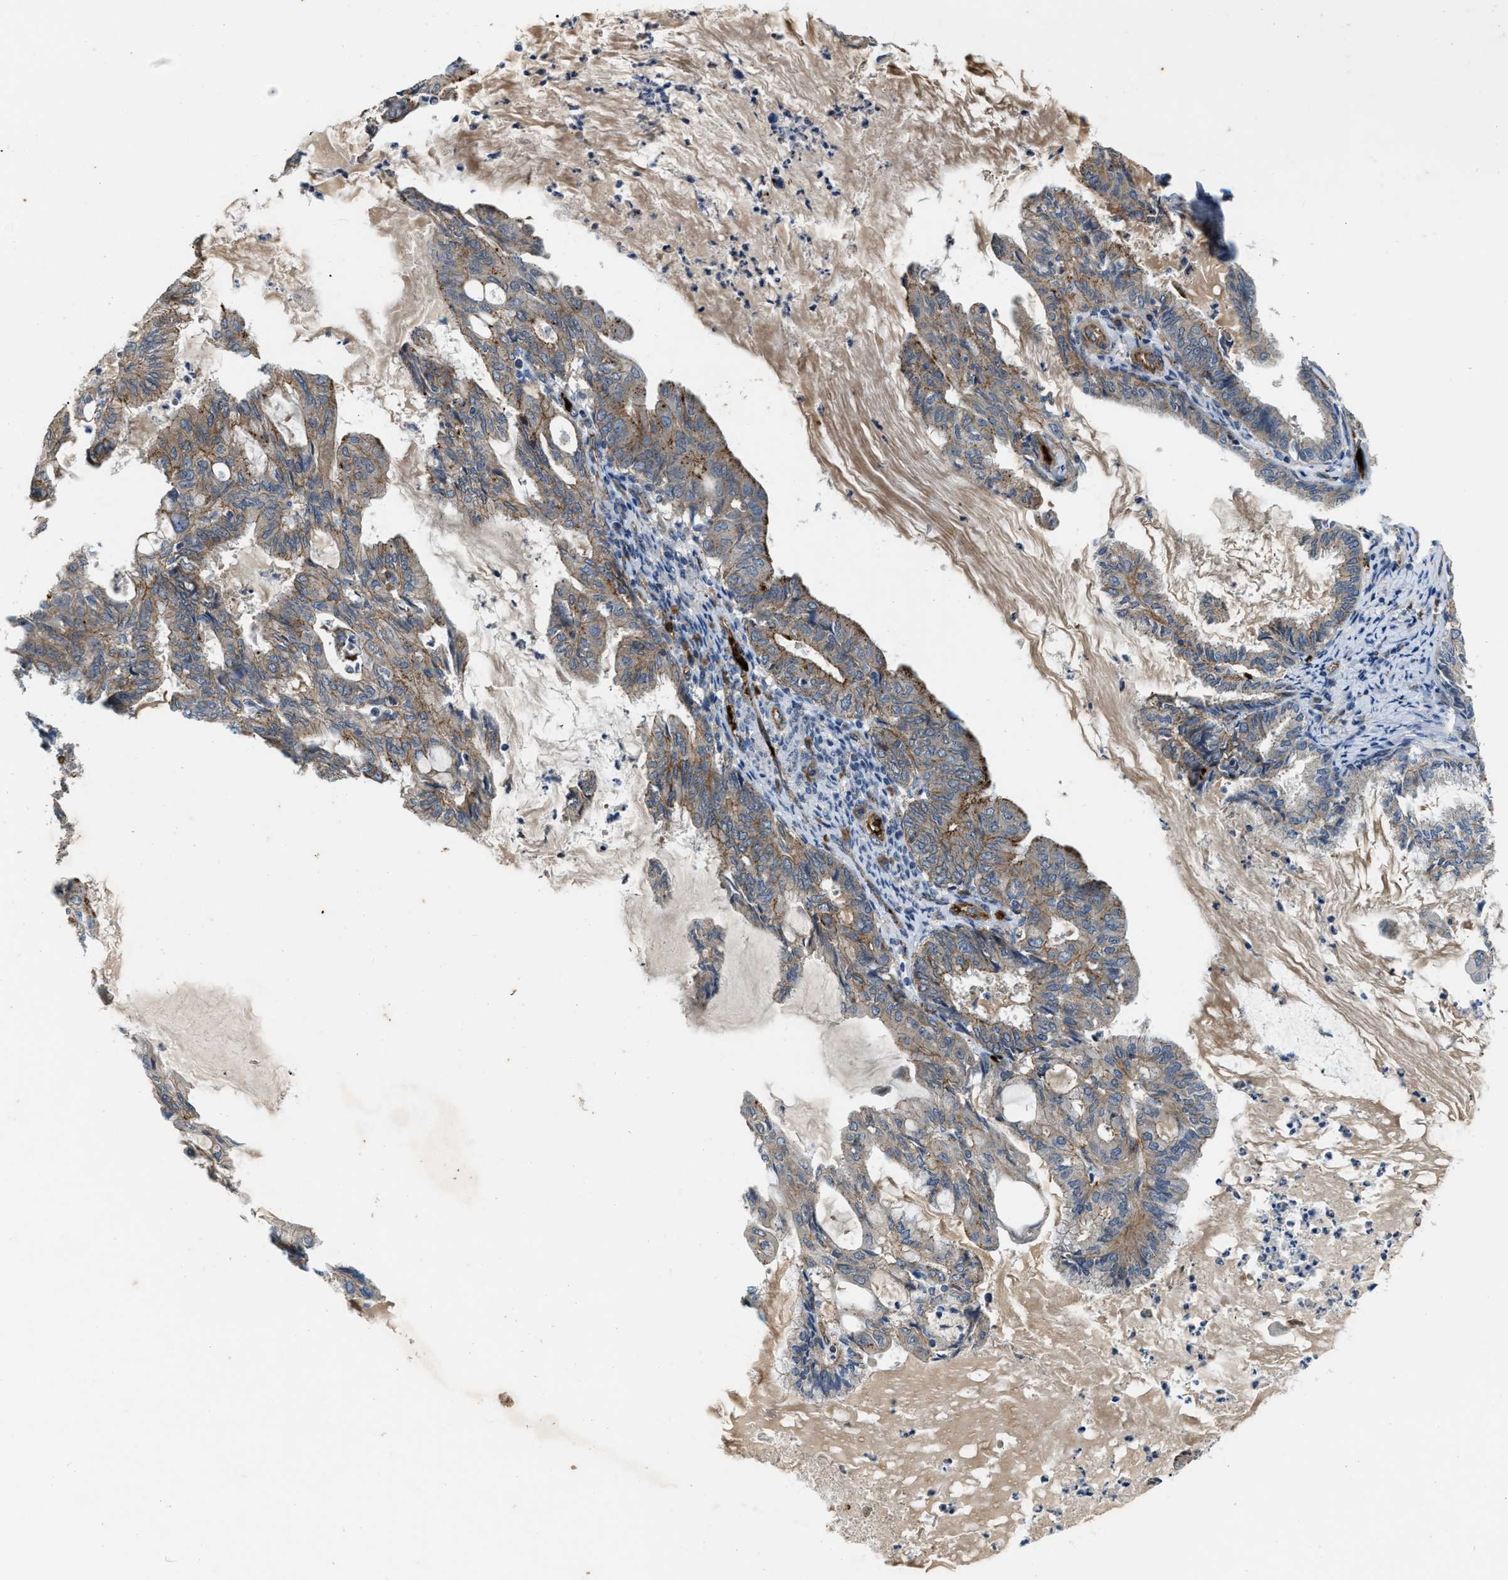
{"staining": {"intensity": "moderate", "quantity": "25%-75%", "location": "cytoplasmic/membranous"}, "tissue": "endometrial cancer", "cell_type": "Tumor cells", "image_type": "cancer", "snomed": [{"axis": "morphology", "description": "Adenocarcinoma, NOS"}, {"axis": "topography", "description": "Endometrium"}], "caption": "Immunohistochemistry photomicrograph of human endometrial cancer stained for a protein (brown), which exhibits medium levels of moderate cytoplasmic/membranous positivity in about 25%-75% of tumor cells.", "gene": "ERC1", "patient": {"sex": "female", "age": 86}}